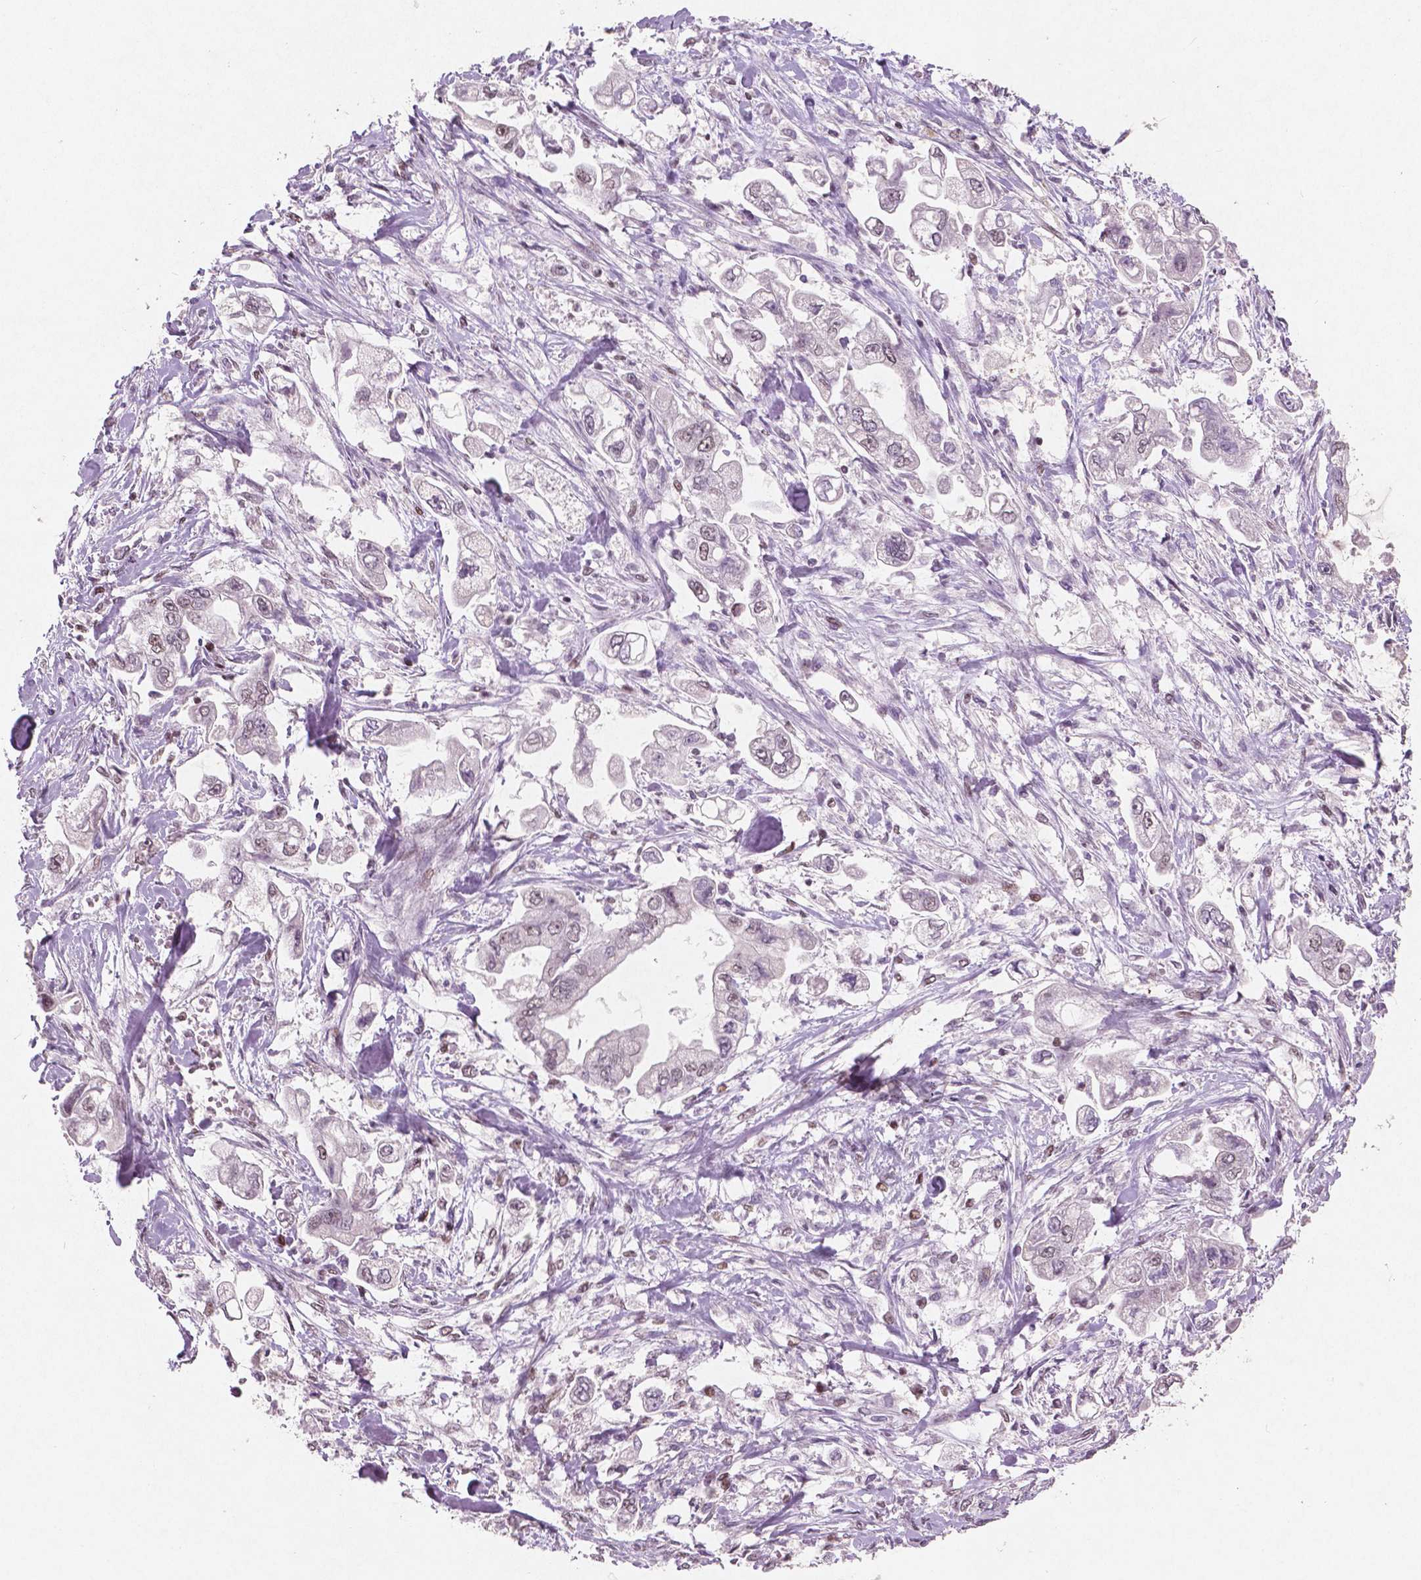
{"staining": {"intensity": "weak", "quantity": "<25%", "location": "nuclear"}, "tissue": "stomach cancer", "cell_type": "Tumor cells", "image_type": "cancer", "snomed": [{"axis": "morphology", "description": "Adenocarcinoma, NOS"}, {"axis": "topography", "description": "Stomach"}], "caption": "DAB immunohistochemical staining of human stomach cancer displays no significant positivity in tumor cells.", "gene": "BRD4", "patient": {"sex": "male", "age": 62}}